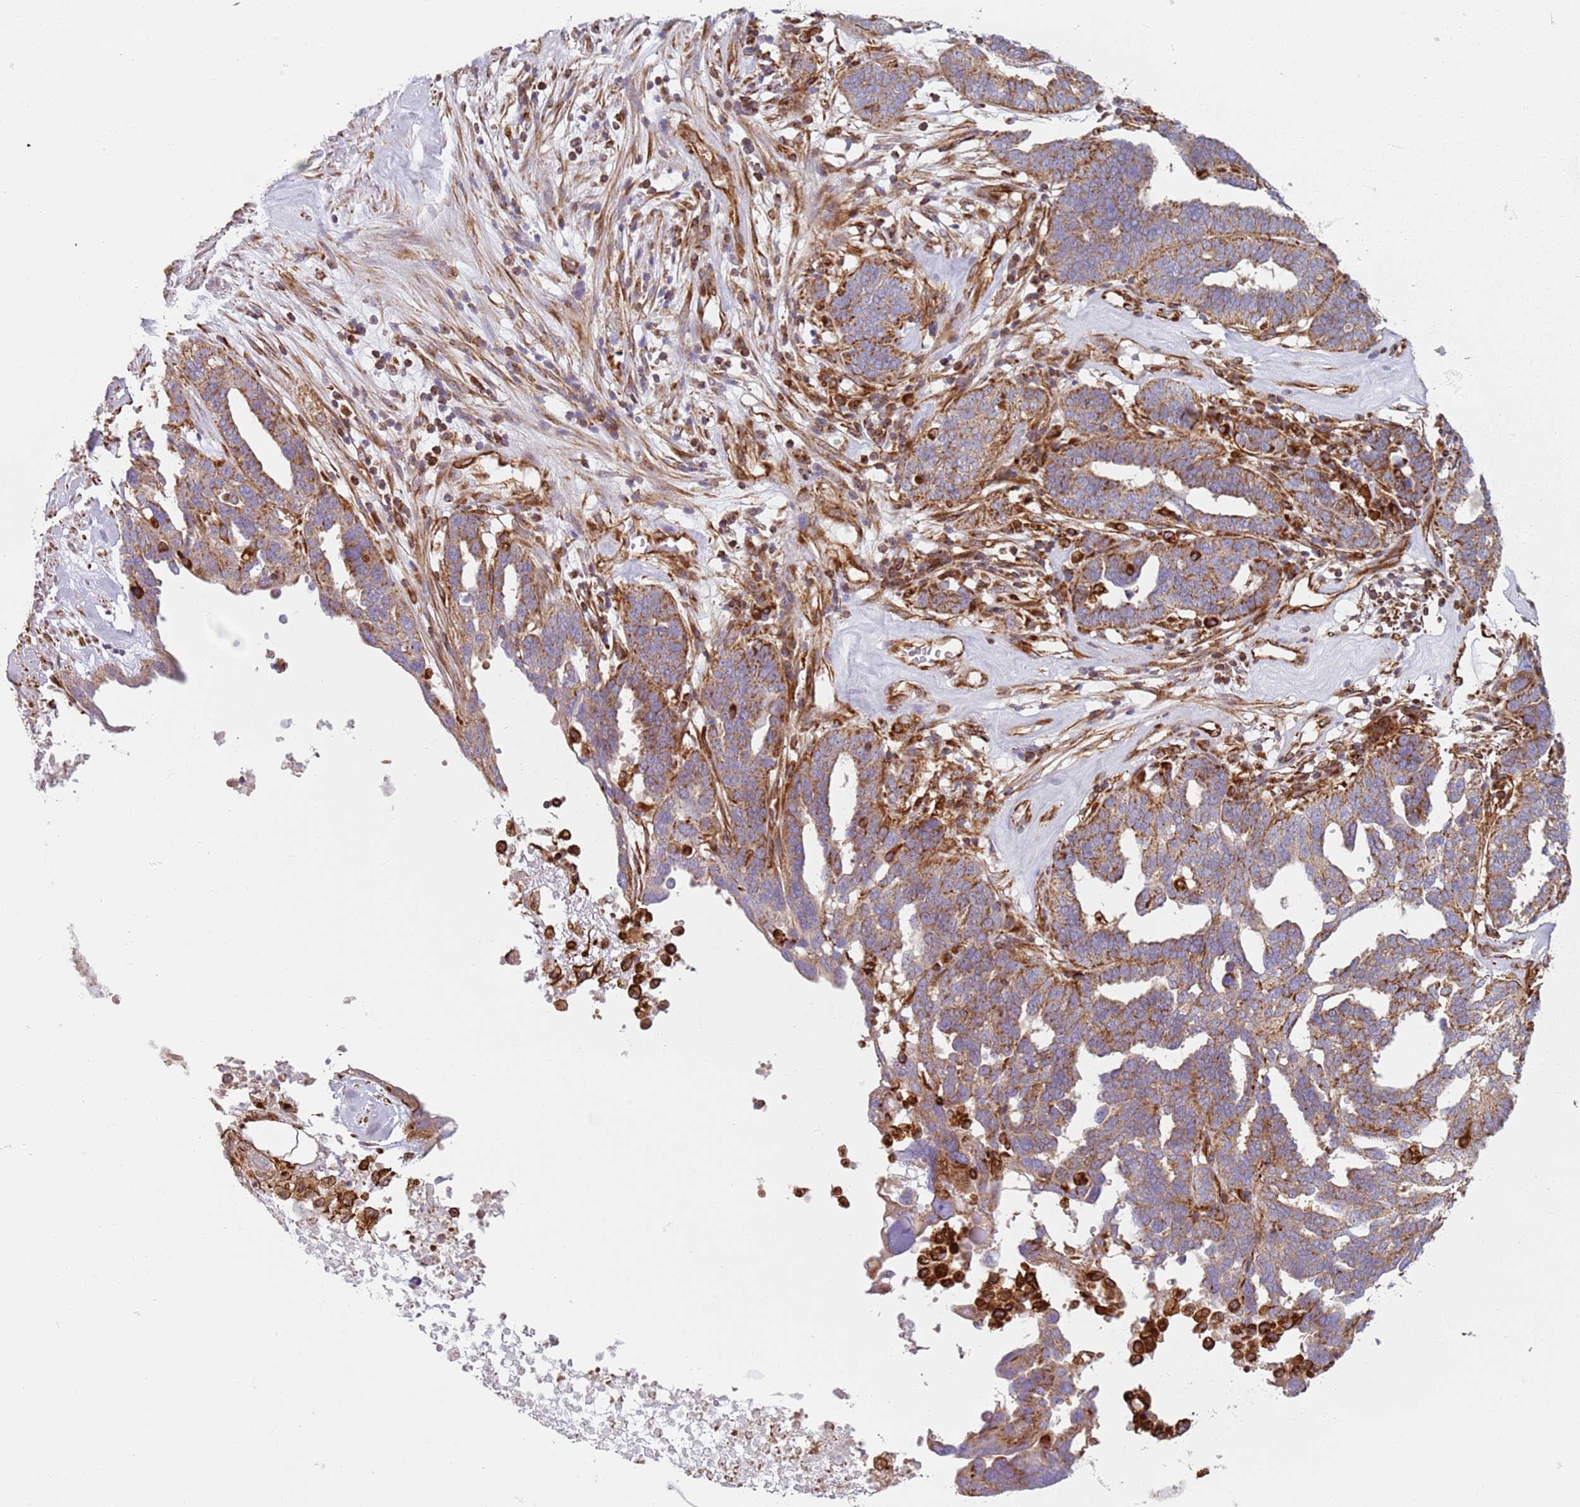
{"staining": {"intensity": "moderate", "quantity": ">75%", "location": "cytoplasmic/membranous"}, "tissue": "ovarian cancer", "cell_type": "Tumor cells", "image_type": "cancer", "snomed": [{"axis": "morphology", "description": "Cystadenocarcinoma, serous, NOS"}, {"axis": "topography", "description": "Ovary"}], "caption": "Protein staining demonstrates moderate cytoplasmic/membranous expression in approximately >75% of tumor cells in ovarian serous cystadenocarcinoma.", "gene": "SNAPIN", "patient": {"sex": "female", "age": 59}}